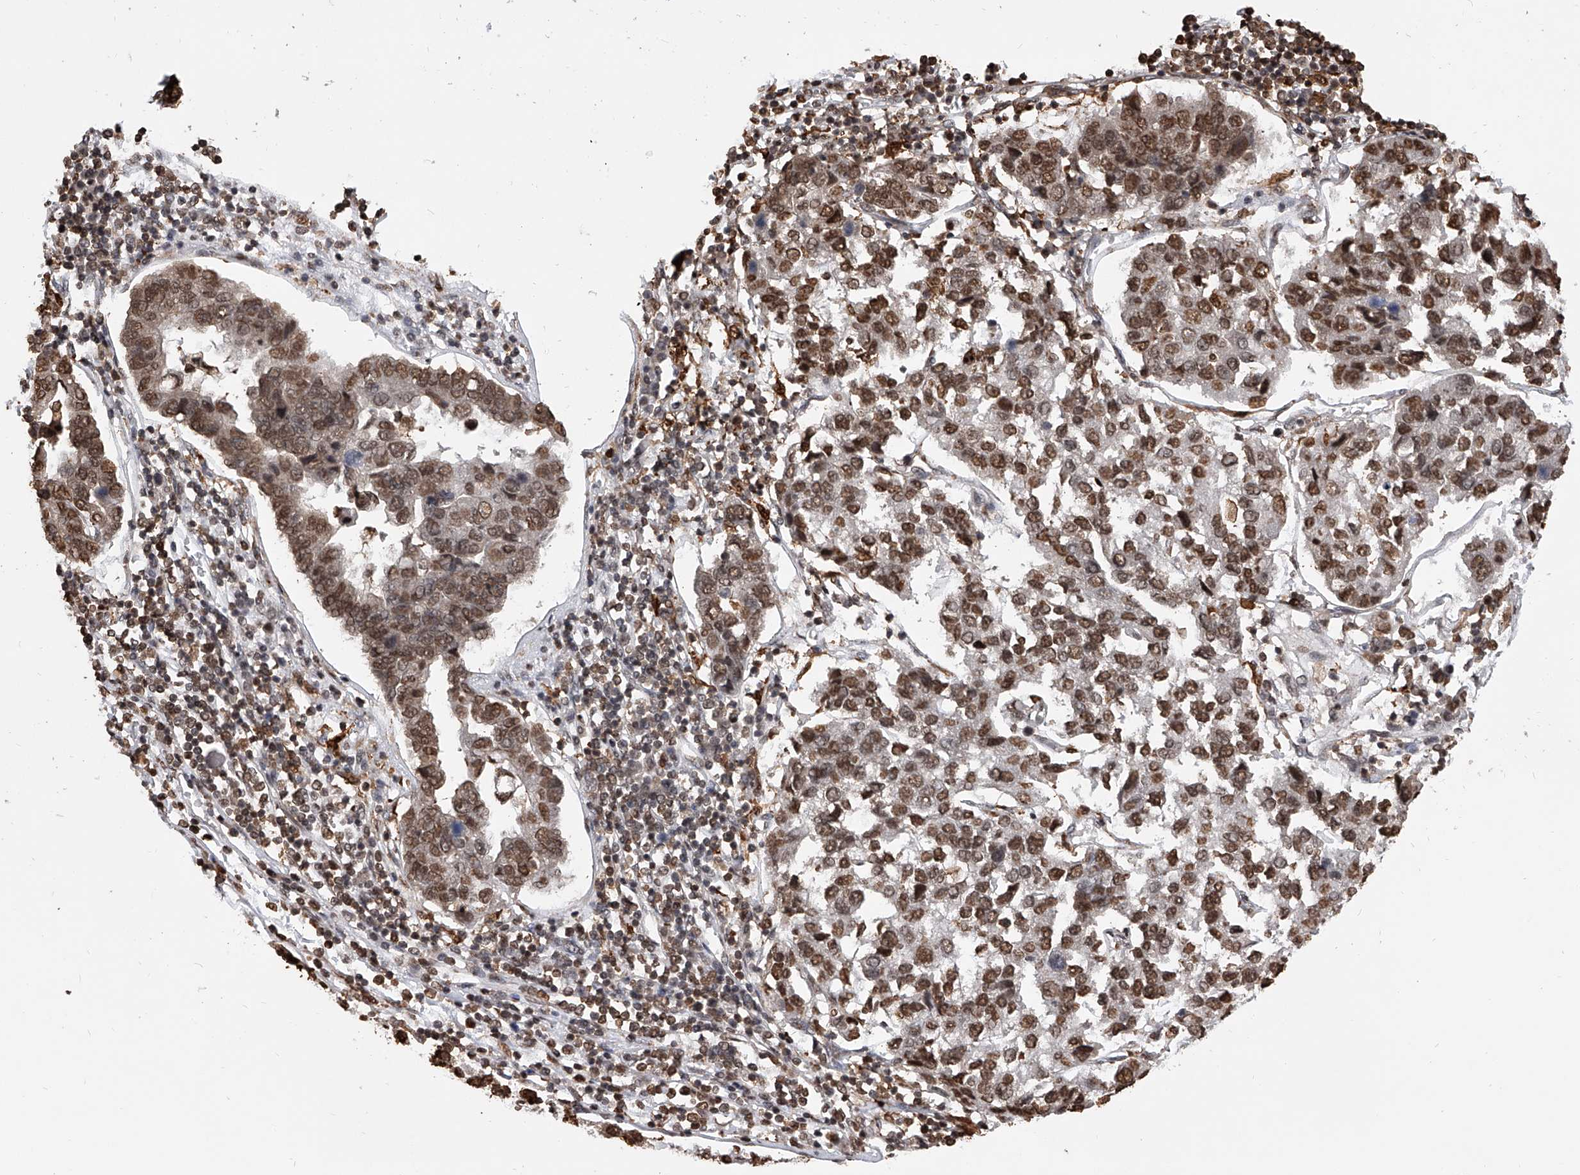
{"staining": {"intensity": "strong", "quantity": ">75%", "location": "nuclear"}, "tissue": "pancreatic cancer", "cell_type": "Tumor cells", "image_type": "cancer", "snomed": [{"axis": "morphology", "description": "Adenocarcinoma, NOS"}, {"axis": "topography", "description": "Pancreas"}], "caption": "Immunohistochemistry (IHC) micrograph of neoplastic tissue: adenocarcinoma (pancreatic) stained using immunohistochemistry (IHC) demonstrates high levels of strong protein expression localized specifically in the nuclear of tumor cells, appearing as a nuclear brown color.", "gene": "CFAP410", "patient": {"sex": "female", "age": 61}}